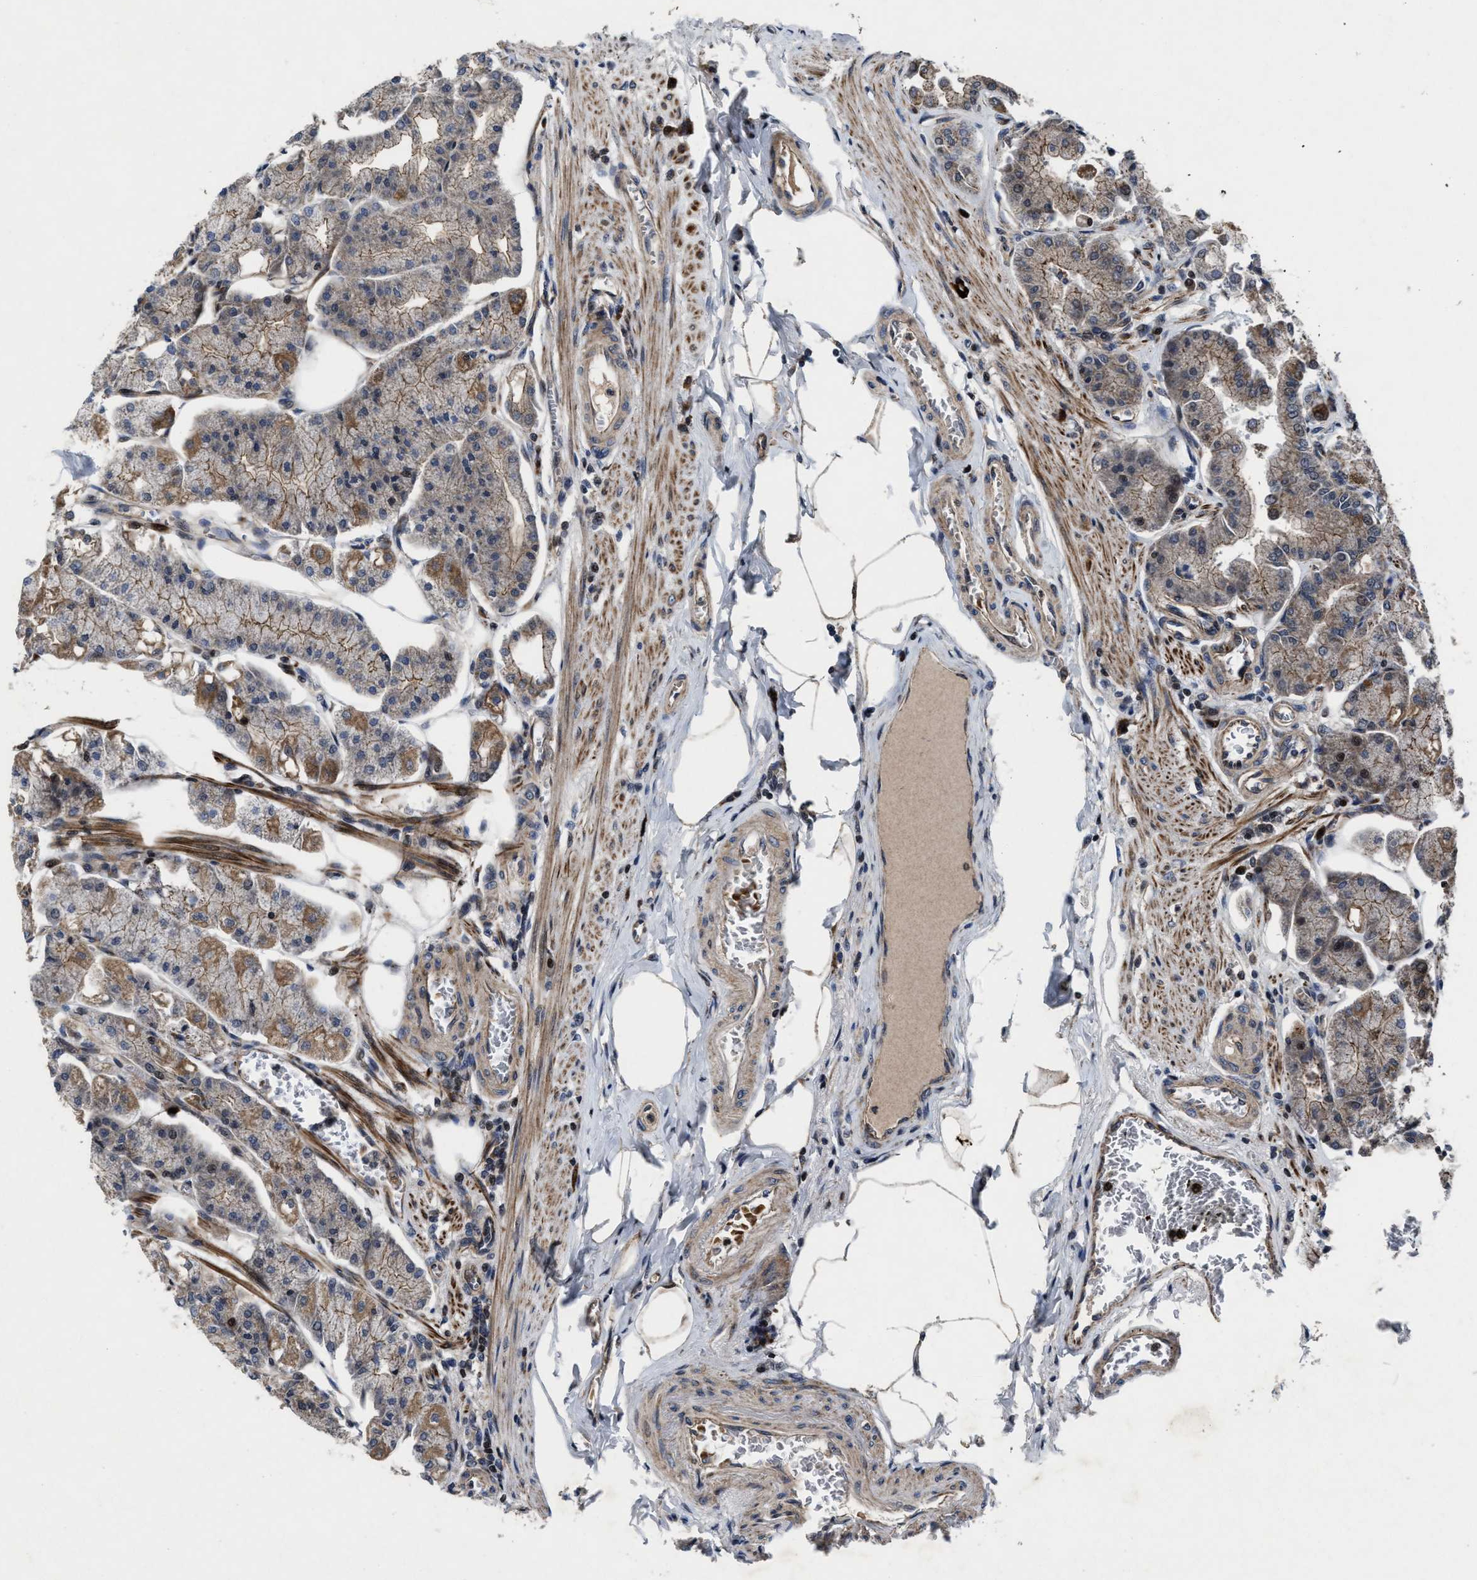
{"staining": {"intensity": "strong", "quantity": ">75%", "location": "cytoplasmic/membranous,nuclear"}, "tissue": "stomach", "cell_type": "Glandular cells", "image_type": "normal", "snomed": [{"axis": "morphology", "description": "Normal tissue, NOS"}, {"axis": "topography", "description": "Stomach, lower"}], "caption": "Stomach stained with DAB immunohistochemistry demonstrates high levels of strong cytoplasmic/membranous,nuclear staining in about >75% of glandular cells.", "gene": "MRPL50", "patient": {"sex": "male", "age": 71}}